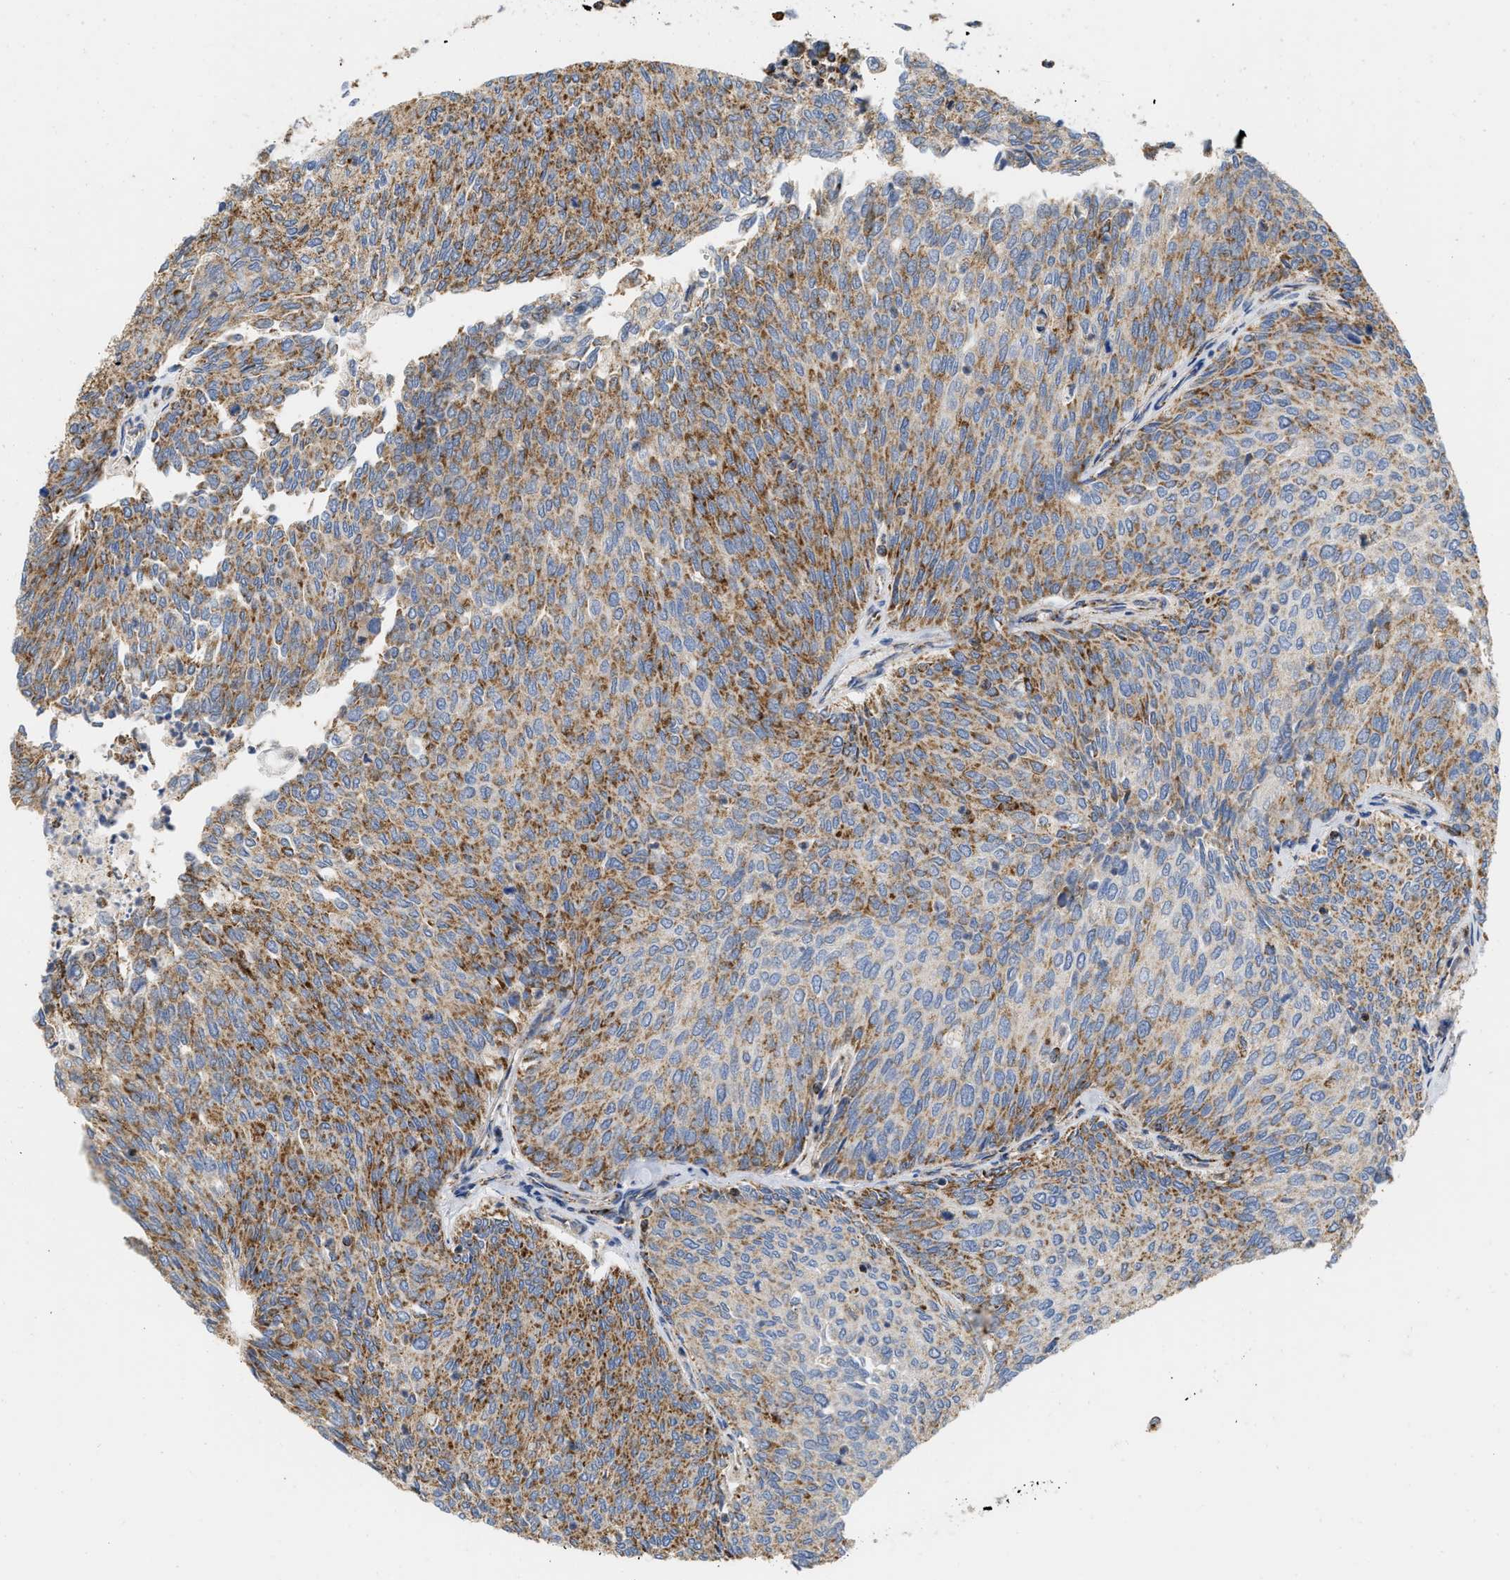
{"staining": {"intensity": "strong", "quantity": ">75%", "location": "cytoplasmic/membranous"}, "tissue": "urothelial cancer", "cell_type": "Tumor cells", "image_type": "cancer", "snomed": [{"axis": "morphology", "description": "Urothelial carcinoma, Low grade"}, {"axis": "topography", "description": "Urinary bladder"}], "caption": "The micrograph shows a brown stain indicating the presence of a protein in the cytoplasmic/membranous of tumor cells in urothelial cancer. The staining was performed using DAB (3,3'-diaminobenzidine), with brown indicating positive protein expression. Nuclei are stained blue with hematoxylin.", "gene": "GRB10", "patient": {"sex": "female", "age": 79}}